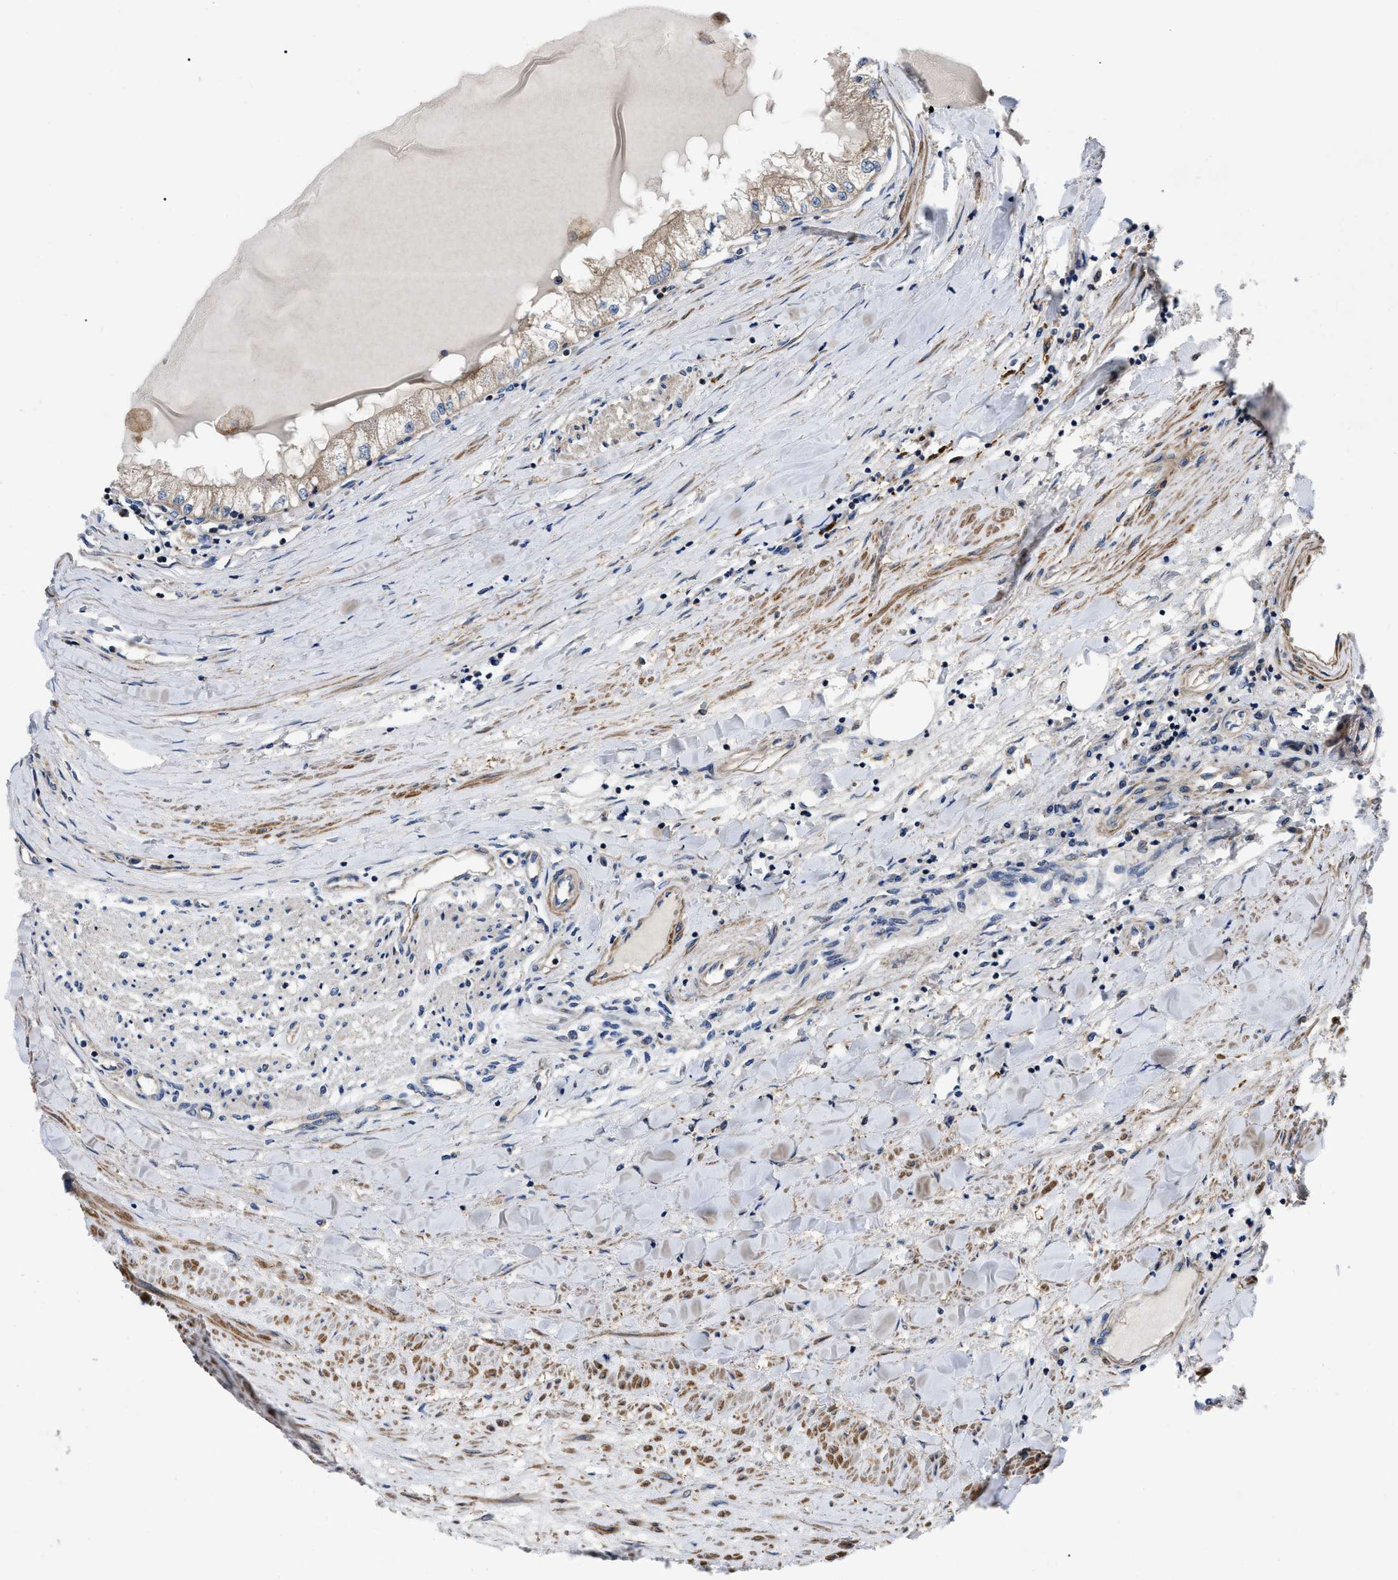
{"staining": {"intensity": "weak", "quantity": ">75%", "location": "cytoplasmic/membranous"}, "tissue": "renal cancer", "cell_type": "Tumor cells", "image_type": "cancer", "snomed": [{"axis": "morphology", "description": "Adenocarcinoma, NOS"}, {"axis": "topography", "description": "Kidney"}], "caption": "Brown immunohistochemical staining in human renal cancer displays weak cytoplasmic/membranous staining in about >75% of tumor cells. The staining was performed using DAB, with brown indicating positive protein expression. Nuclei are stained blue with hematoxylin.", "gene": "PPWD1", "patient": {"sex": "male", "age": 68}}